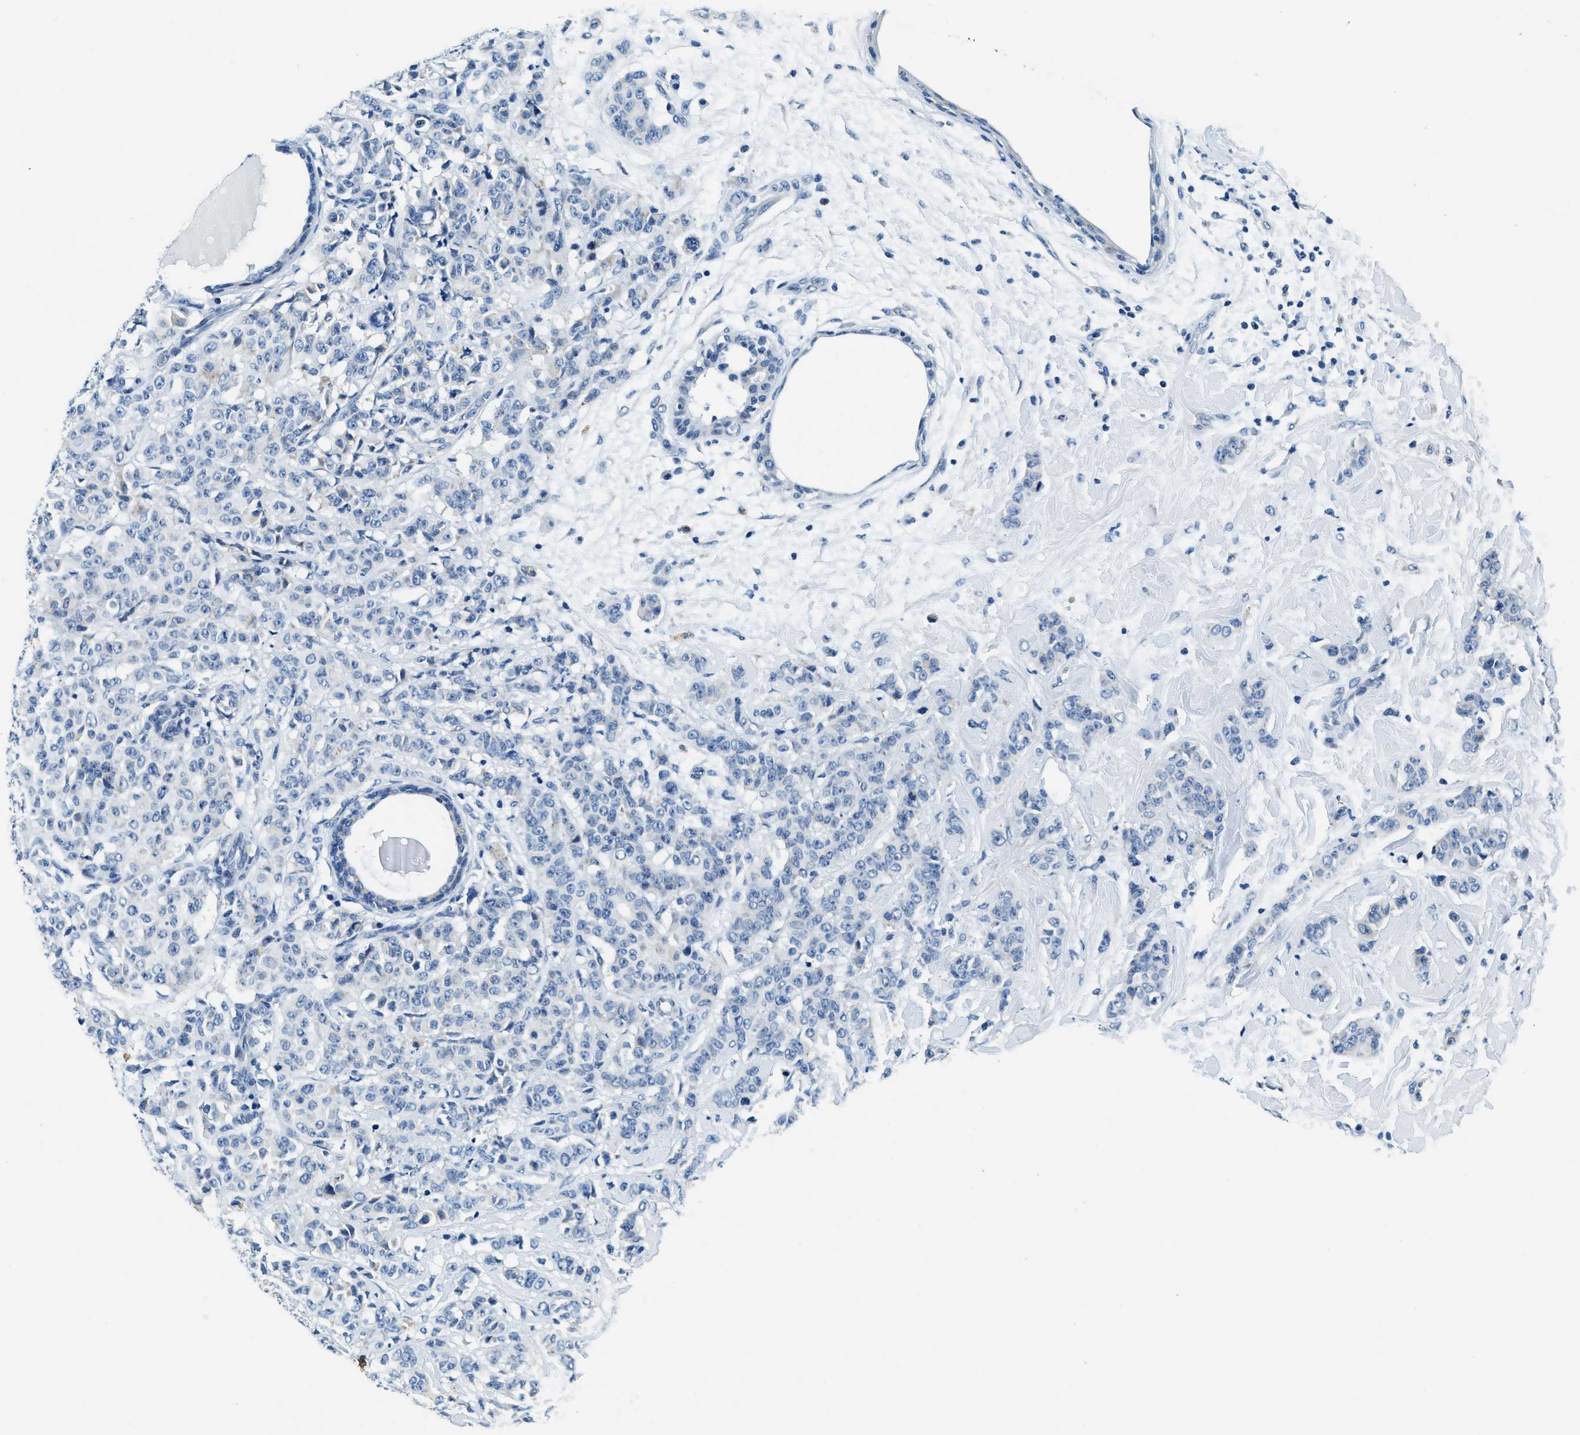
{"staining": {"intensity": "negative", "quantity": "none", "location": "none"}, "tissue": "breast cancer", "cell_type": "Tumor cells", "image_type": "cancer", "snomed": [{"axis": "morphology", "description": "Normal tissue, NOS"}, {"axis": "morphology", "description": "Duct carcinoma"}, {"axis": "topography", "description": "Breast"}], "caption": "Tumor cells show no significant positivity in breast cancer. (Stains: DAB immunohistochemistry with hematoxylin counter stain, Microscopy: brightfield microscopy at high magnification).", "gene": "UBAC2", "patient": {"sex": "female", "age": 40}}